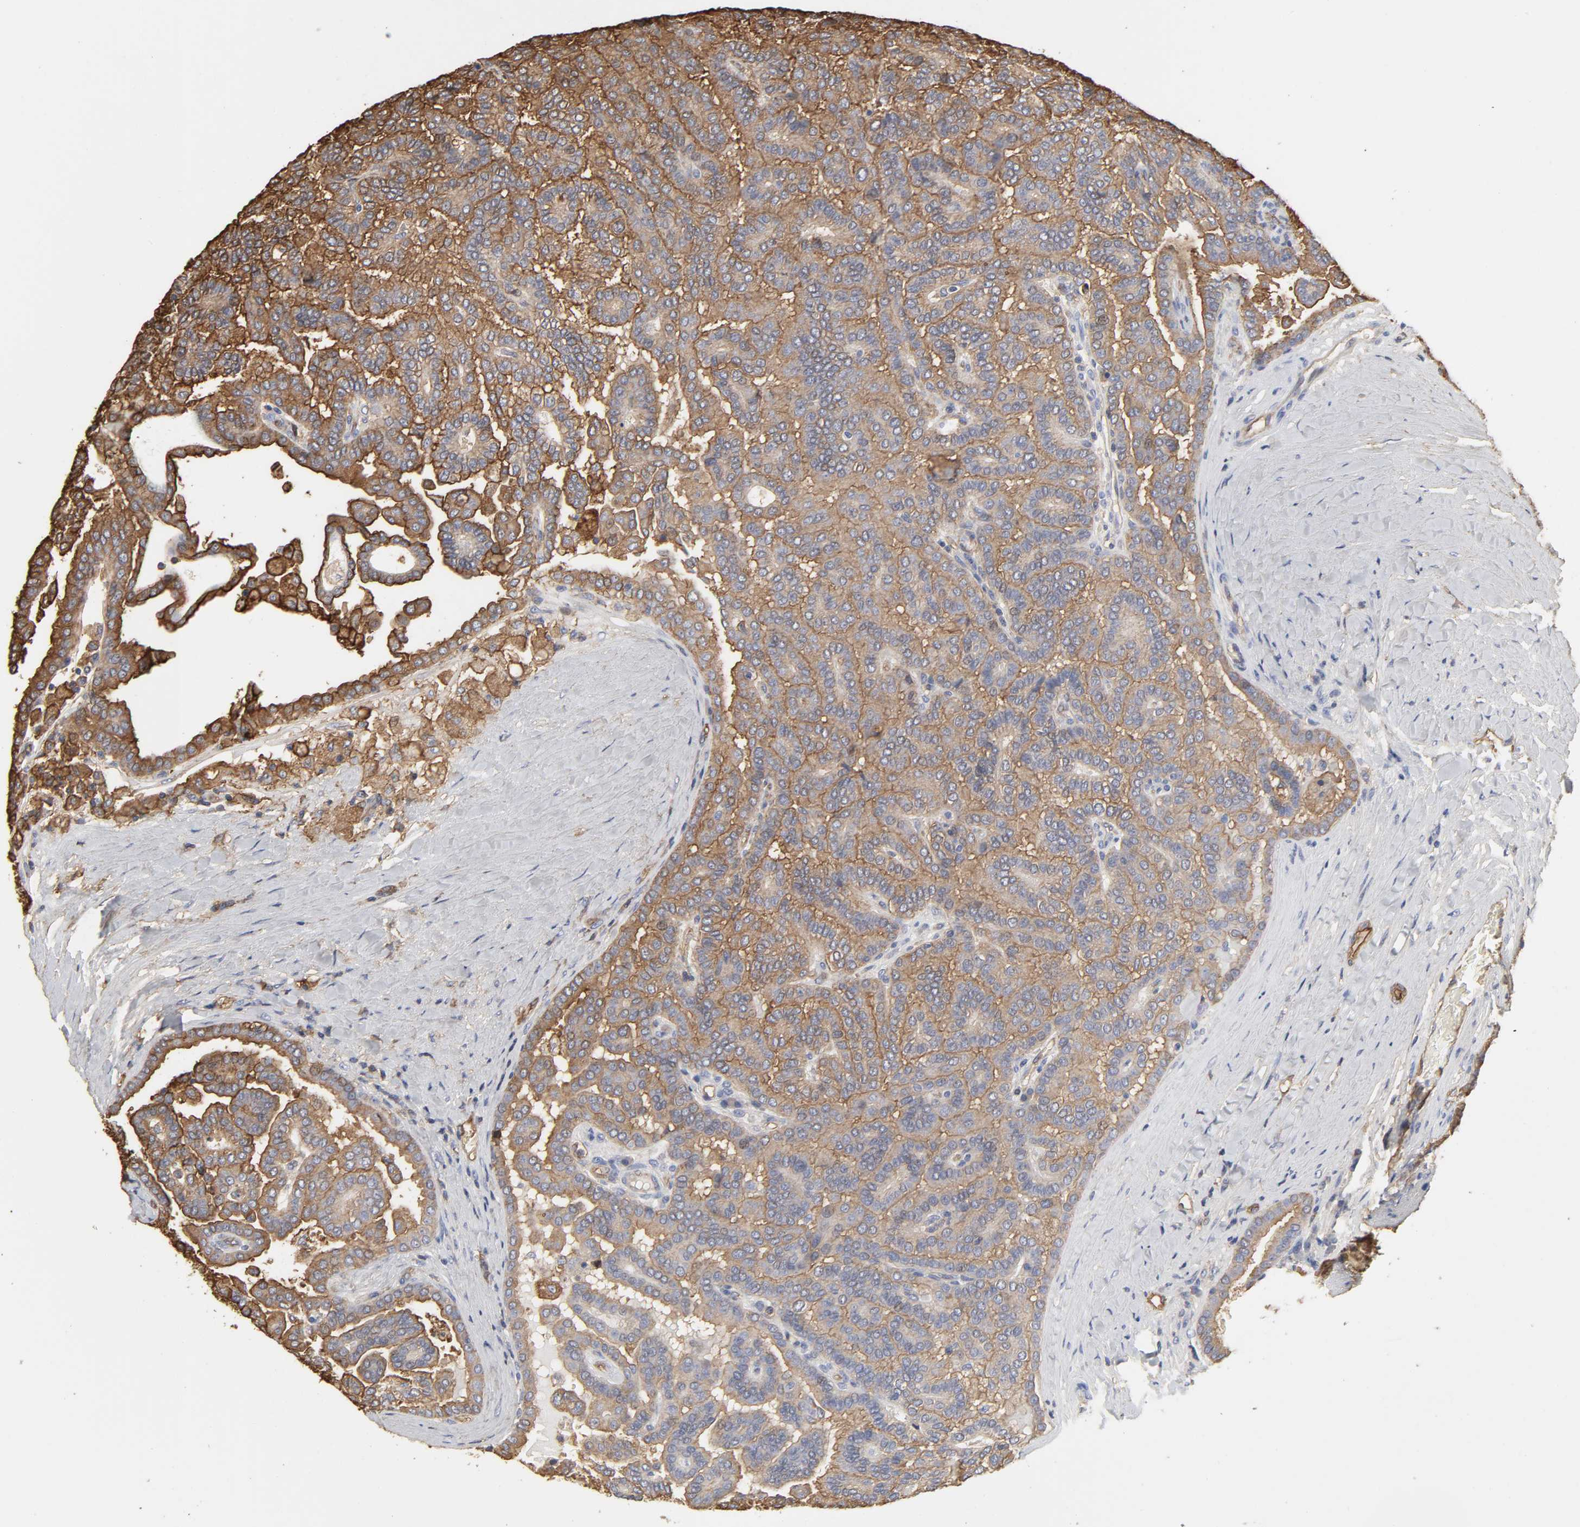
{"staining": {"intensity": "moderate", "quantity": ">75%", "location": "cytoplasmic/membranous"}, "tissue": "renal cancer", "cell_type": "Tumor cells", "image_type": "cancer", "snomed": [{"axis": "morphology", "description": "Adenocarcinoma, NOS"}, {"axis": "topography", "description": "Kidney"}], "caption": "DAB immunohistochemical staining of renal cancer (adenocarcinoma) exhibits moderate cytoplasmic/membranous protein staining in approximately >75% of tumor cells.", "gene": "ANXA2", "patient": {"sex": "male", "age": 61}}